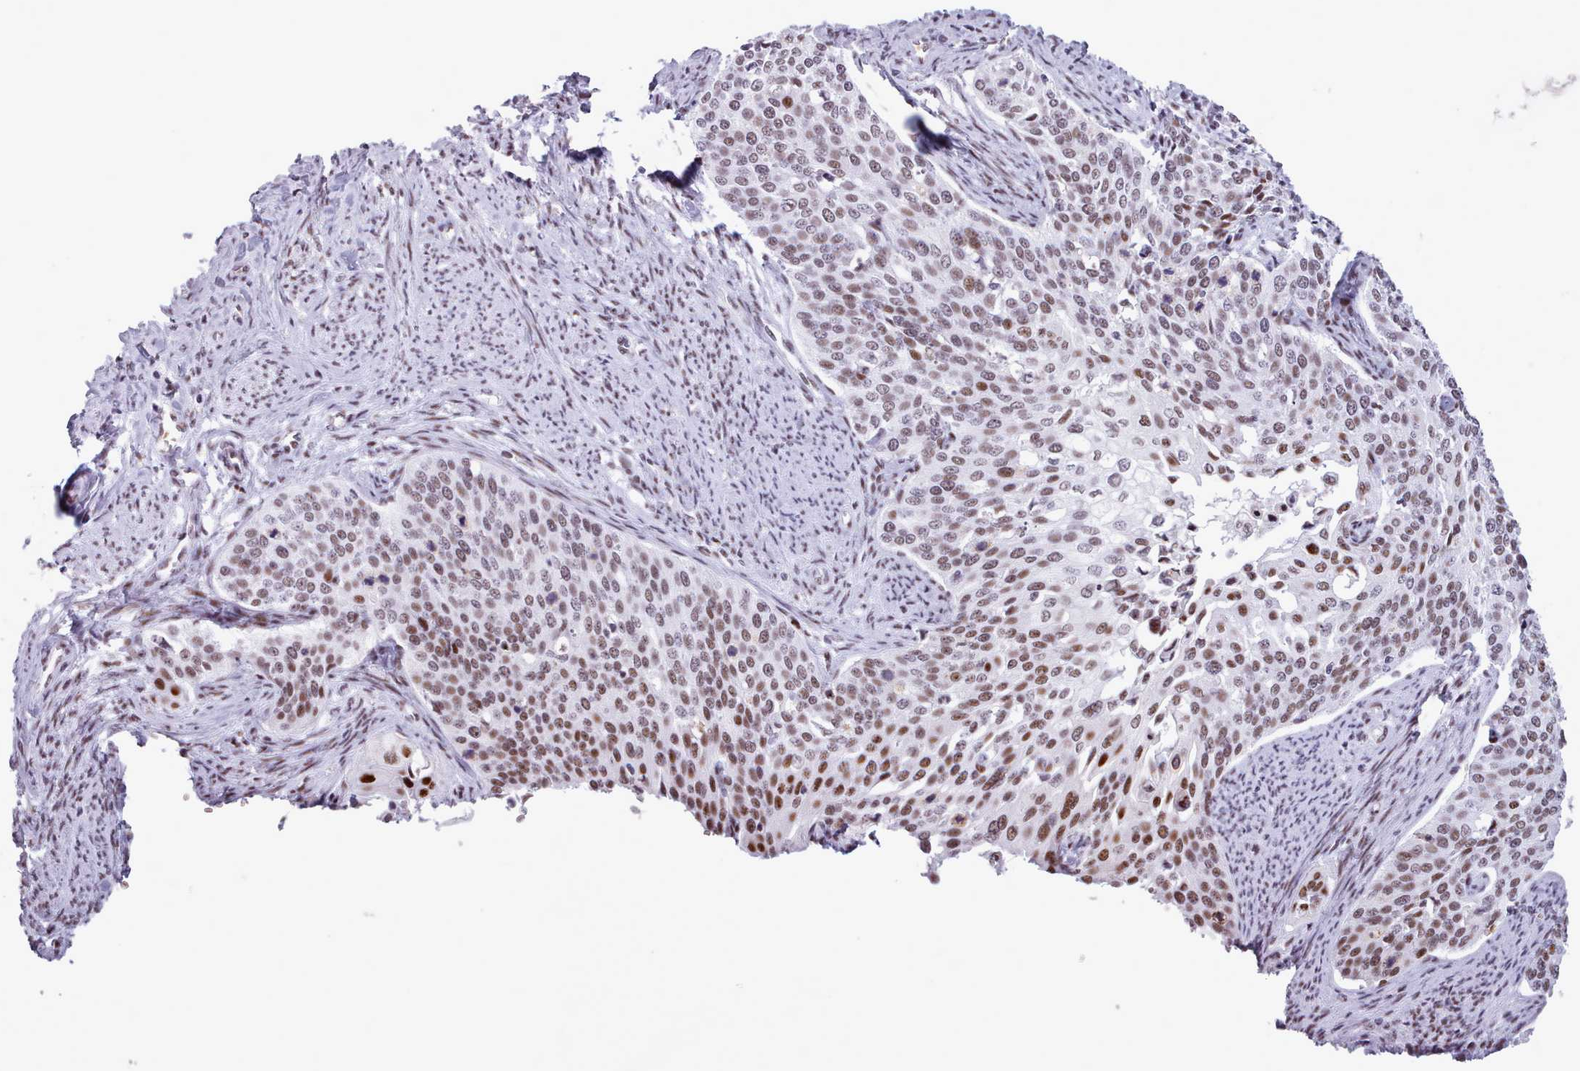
{"staining": {"intensity": "moderate", "quantity": ">75%", "location": "nuclear"}, "tissue": "cervical cancer", "cell_type": "Tumor cells", "image_type": "cancer", "snomed": [{"axis": "morphology", "description": "Squamous cell carcinoma, NOS"}, {"axis": "topography", "description": "Cervix"}], "caption": "Immunohistochemical staining of cervical squamous cell carcinoma shows medium levels of moderate nuclear positivity in about >75% of tumor cells. (DAB (3,3'-diaminobenzidine) = brown stain, brightfield microscopy at high magnification).", "gene": "SRSF4", "patient": {"sex": "female", "age": 44}}